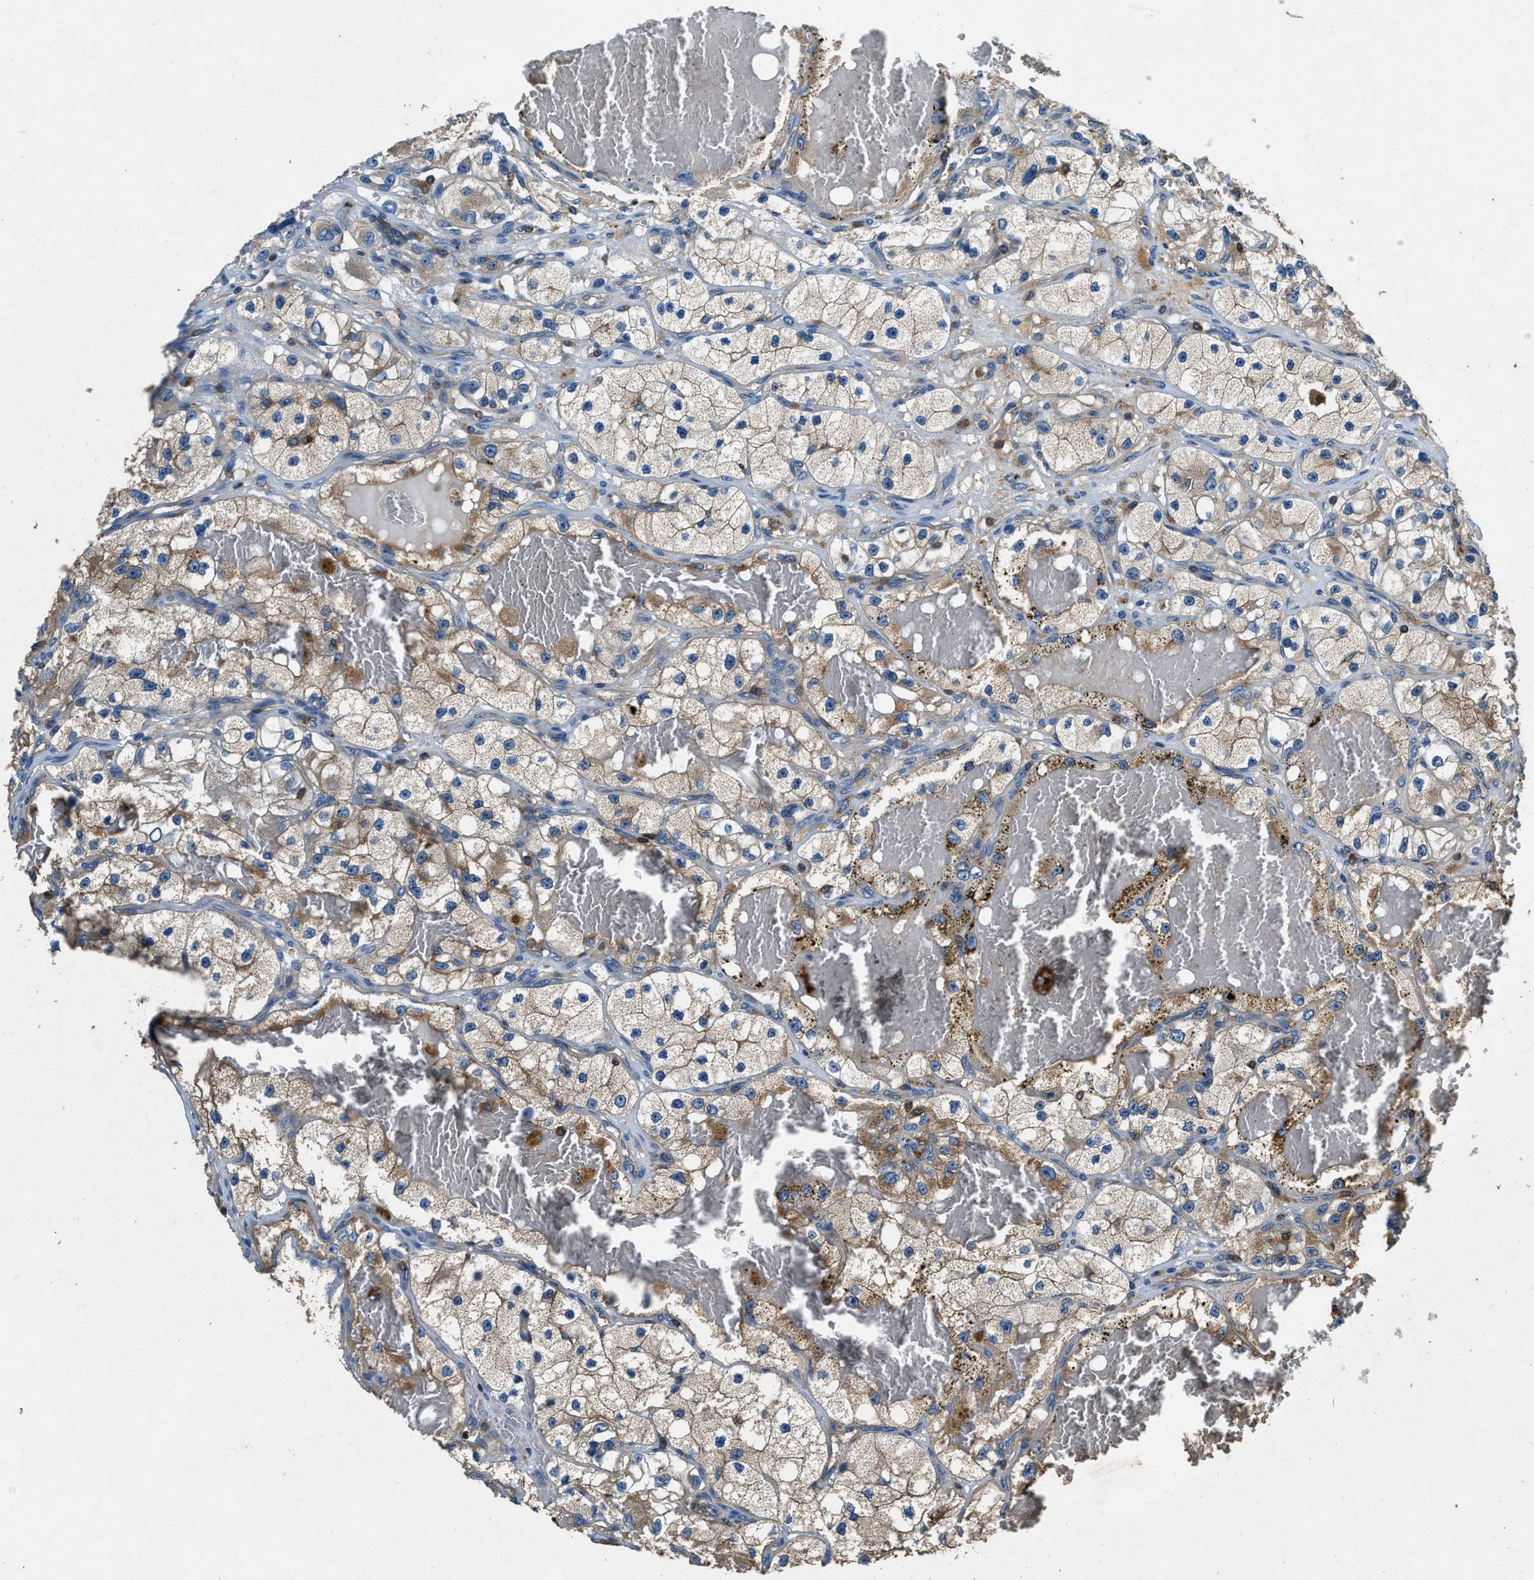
{"staining": {"intensity": "moderate", "quantity": "25%-75%", "location": "cytoplasmic/membranous"}, "tissue": "renal cancer", "cell_type": "Tumor cells", "image_type": "cancer", "snomed": [{"axis": "morphology", "description": "Adenocarcinoma, NOS"}, {"axis": "topography", "description": "Kidney"}], "caption": "Immunohistochemical staining of human renal cancer (adenocarcinoma) demonstrates moderate cytoplasmic/membranous protein positivity in about 25%-75% of tumor cells.", "gene": "BLOC1S1", "patient": {"sex": "female", "age": 57}}